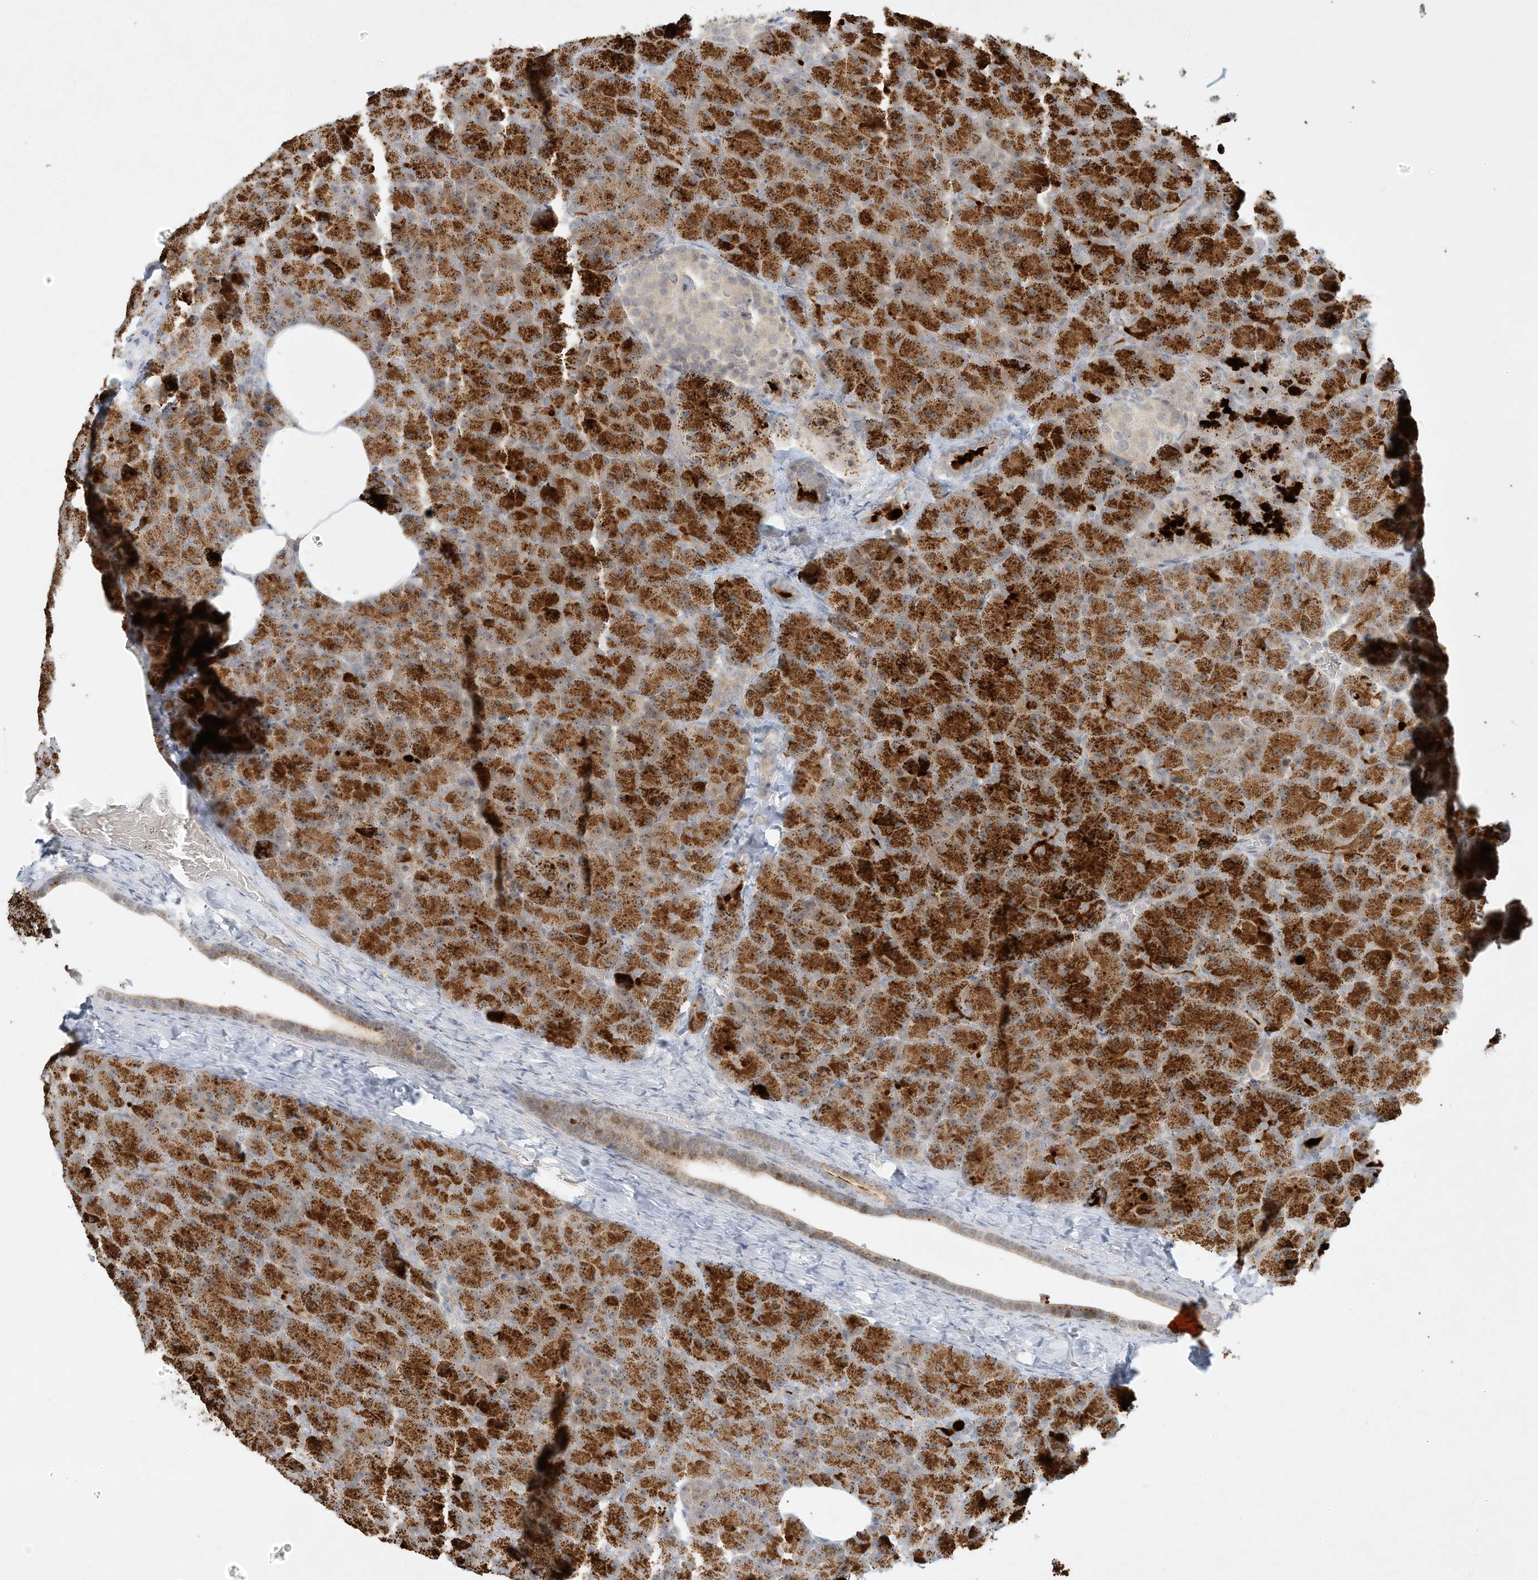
{"staining": {"intensity": "strong", "quantity": ">75%", "location": "cytoplasmic/membranous"}, "tissue": "pancreas", "cell_type": "Exocrine glandular cells", "image_type": "normal", "snomed": [{"axis": "morphology", "description": "Normal tissue, NOS"}, {"axis": "morphology", "description": "Carcinoid, malignant, NOS"}, {"axis": "topography", "description": "Pancreas"}], "caption": "Brown immunohistochemical staining in unremarkable pancreas exhibits strong cytoplasmic/membranous staining in approximately >75% of exocrine glandular cells. (brown staining indicates protein expression, while blue staining denotes nuclei).", "gene": "PAK6", "patient": {"sex": "female", "age": 35}}